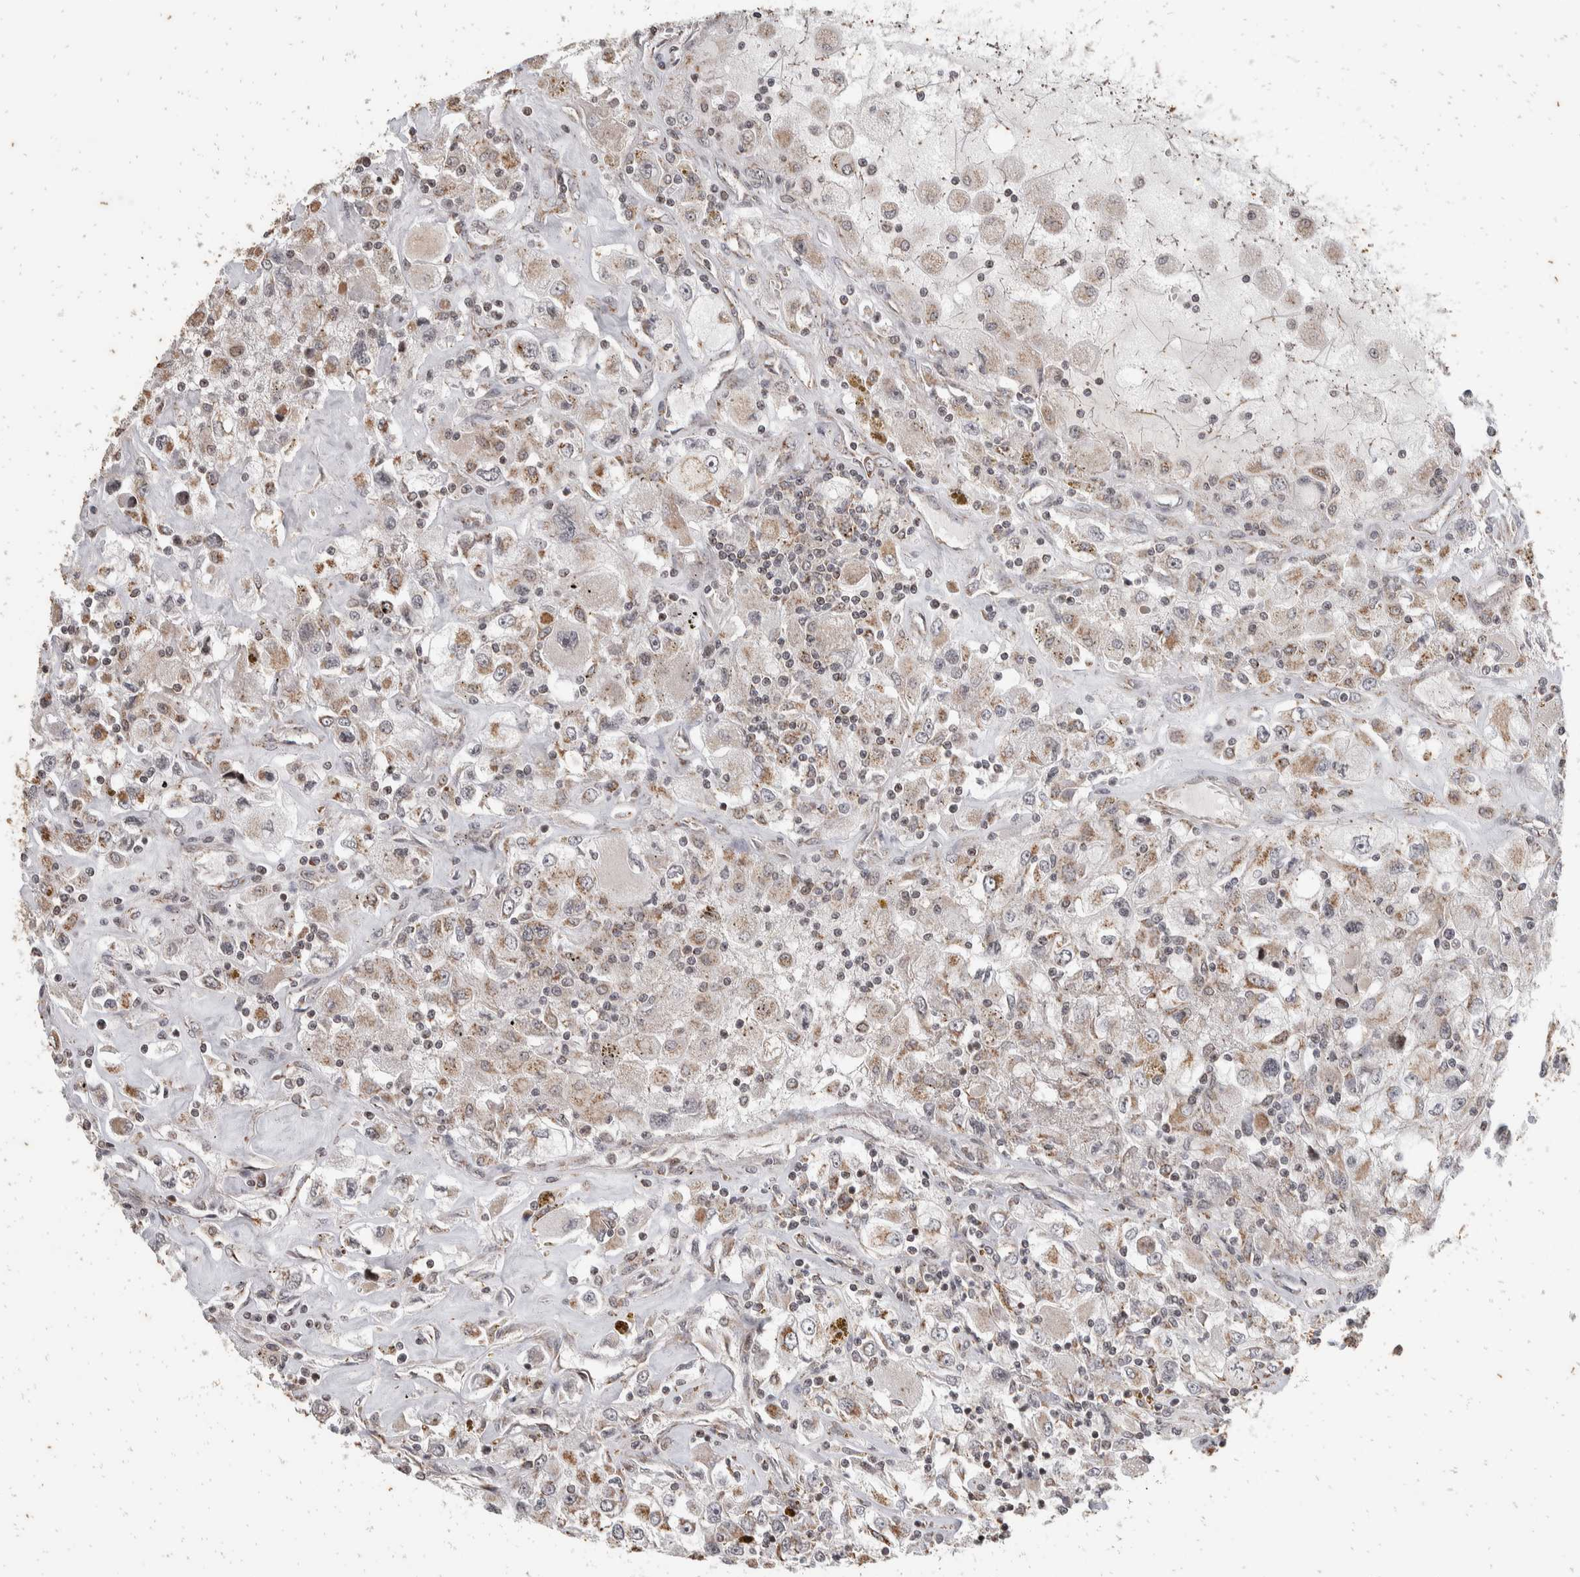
{"staining": {"intensity": "weak", "quantity": "25%-75%", "location": "cytoplasmic/membranous"}, "tissue": "renal cancer", "cell_type": "Tumor cells", "image_type": "cancer", "snomed": [{"axis": "morphology", "description": "Adenocarcinoma, NOS"}, {"axis": "topography", "description": "Kidney"}], "caption": "A high-resolution micrograph shows immunohistochemistry (IHC) staining of renal adenocarcinoma, which displays weak cytoplasmic/membranous positivity in about 25%-75% of tumor cells.", "gene": "ATXN7L1", "patient": {"sex": "female", "age": 52}}